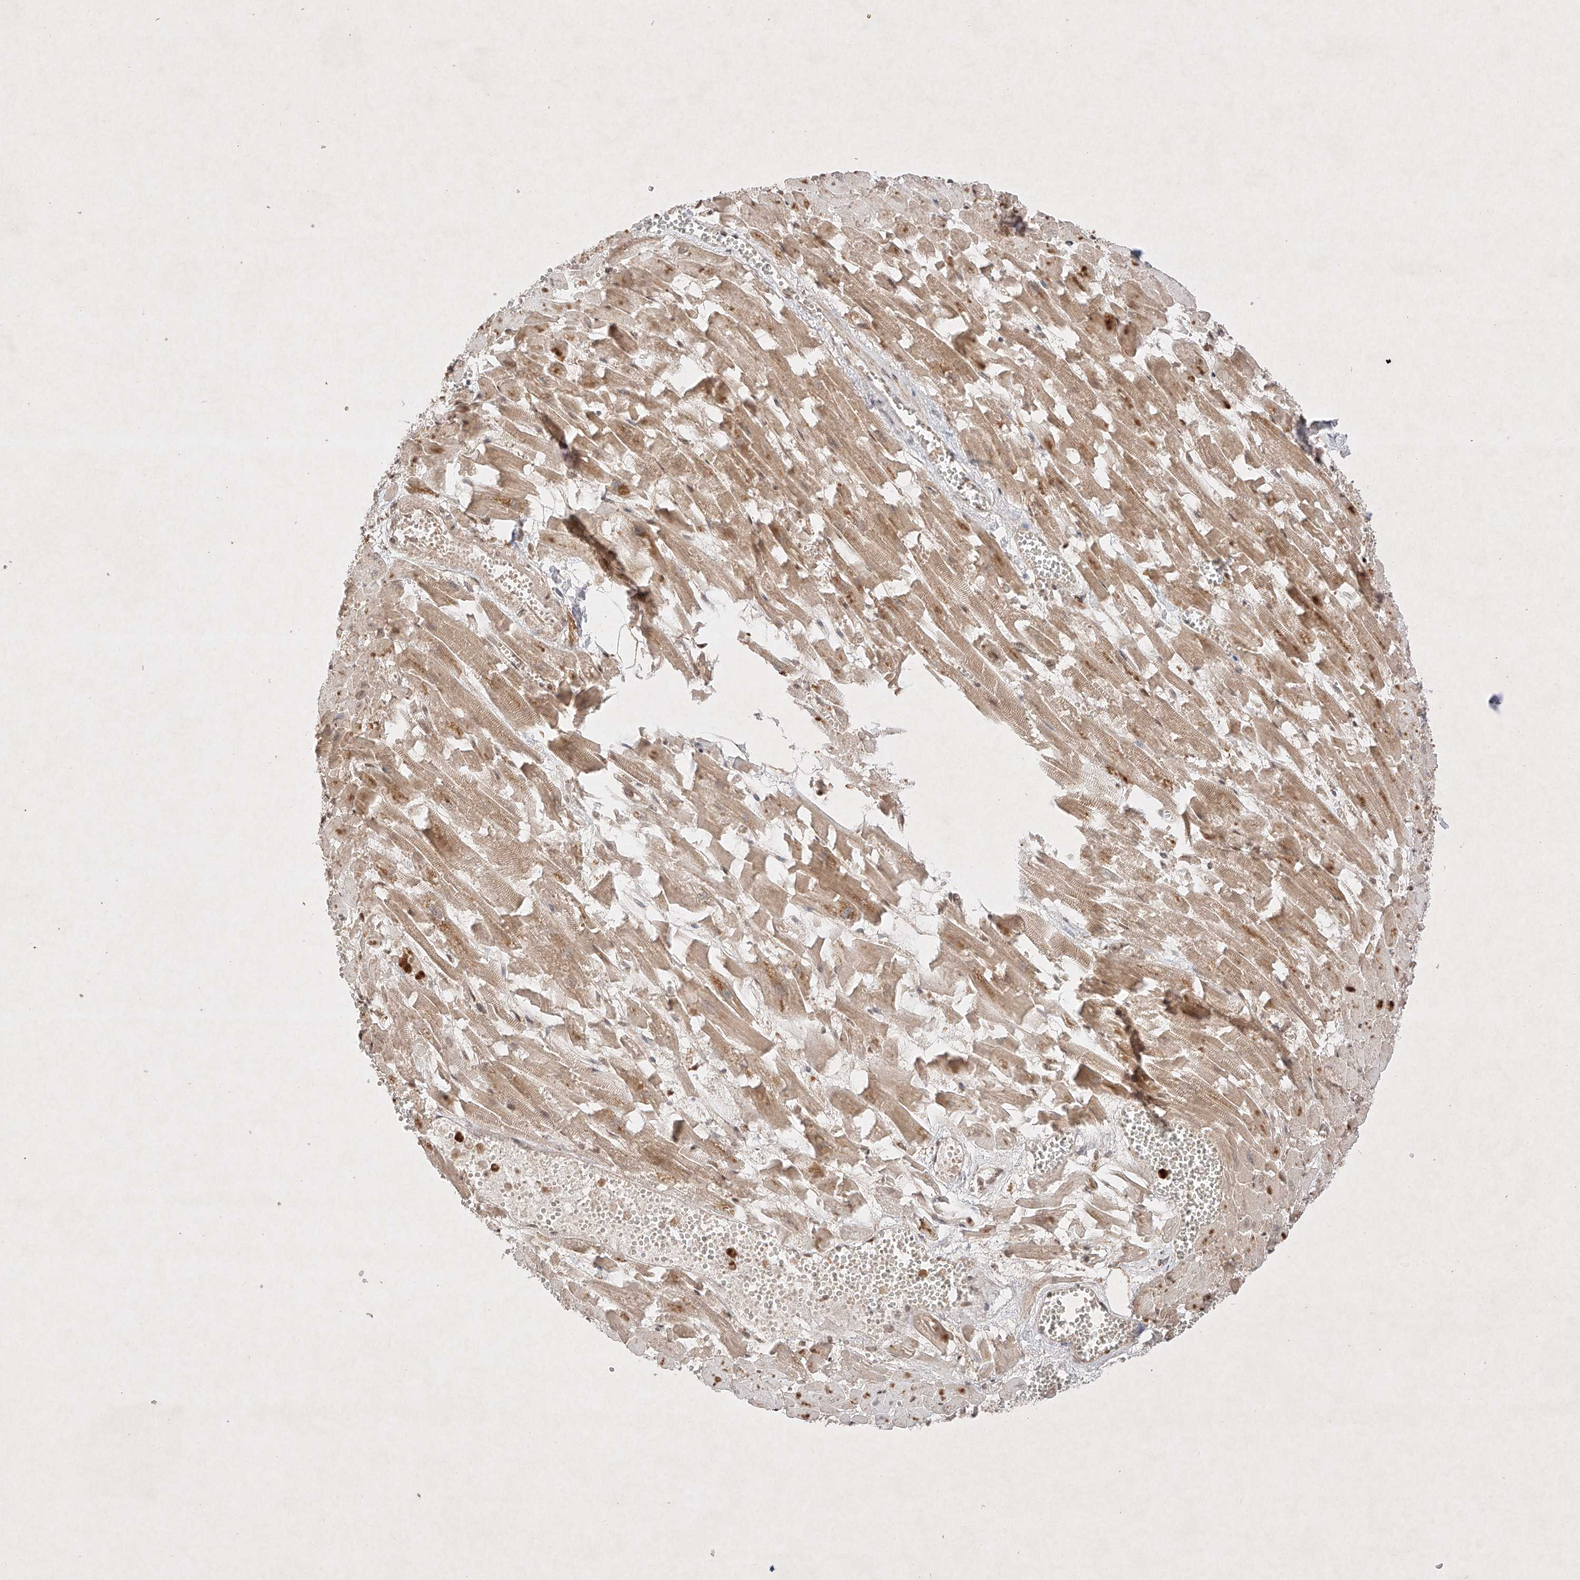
{"staining": {"intensity": "moderate", "quantity": "<25%", "location": "cytoplasmic/membranous,nuclear"}, "tissue": "heart muscle", "cell_type": "Cardiomyocytes", "image_type": "normal", "snomed": [{"axis": "morphology", "description": "Normal tissue, NOS"}, {"axis": "topography", "description": "Heart"}], "caption": "A high-resolution histopathology image shows immunohistochemistry (IHC) staining of benign heart muscle, which shows moderate cytoplasmic/membranous,nuclear staining in approximately <25% of cardiomyocytes.", "gene": "RNF31", "patient": {"sex": "female", "age": 64}}